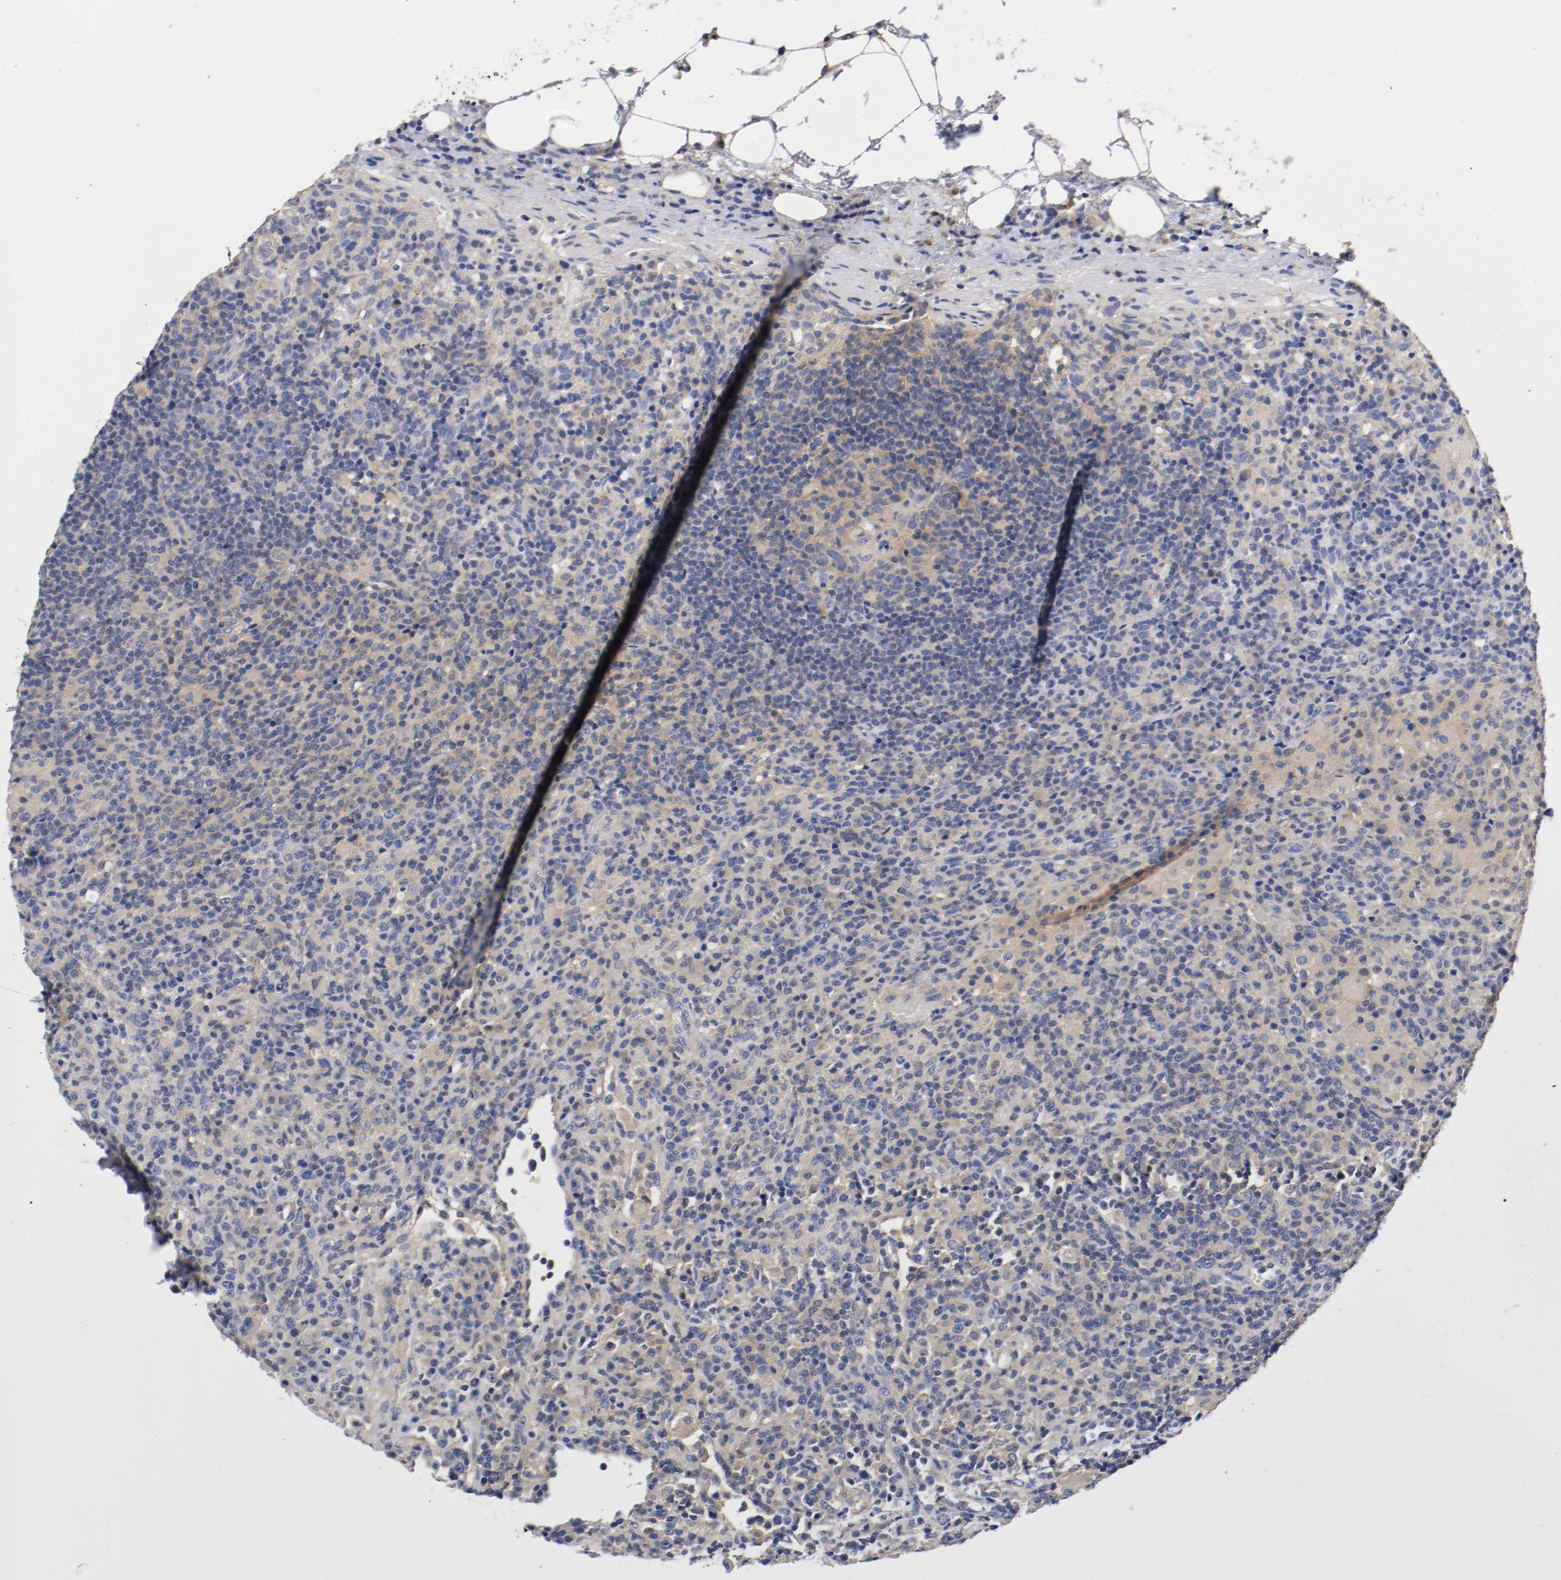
{"staining": {"intensity": "weak", "quantity": ">75%", "location": "cytoplasmic/membranous"}, "tissue": "lymphoma", "cell_type": "Tumor cells", "image_type": "cancer", "snomed": [{"axis": "morphology", "description": "Hodgkin's disease, NOS"}, {"axis": "topography", "description": "Lymph node"}], "caption": "Lymphoma stained with DAB (3,3'-diaminobenzidine) immunohistochemistry (IHC) reveals low levels of weak cytoplasmic/membranous staining in approximately >75% of tumor cells. The staining was performed using DAB, with brown indicating positive protein expression. Nuclei are stained blue with hematoxylin.", "gene": "HGS", "patient": {"sex": "male", "age": 65}}